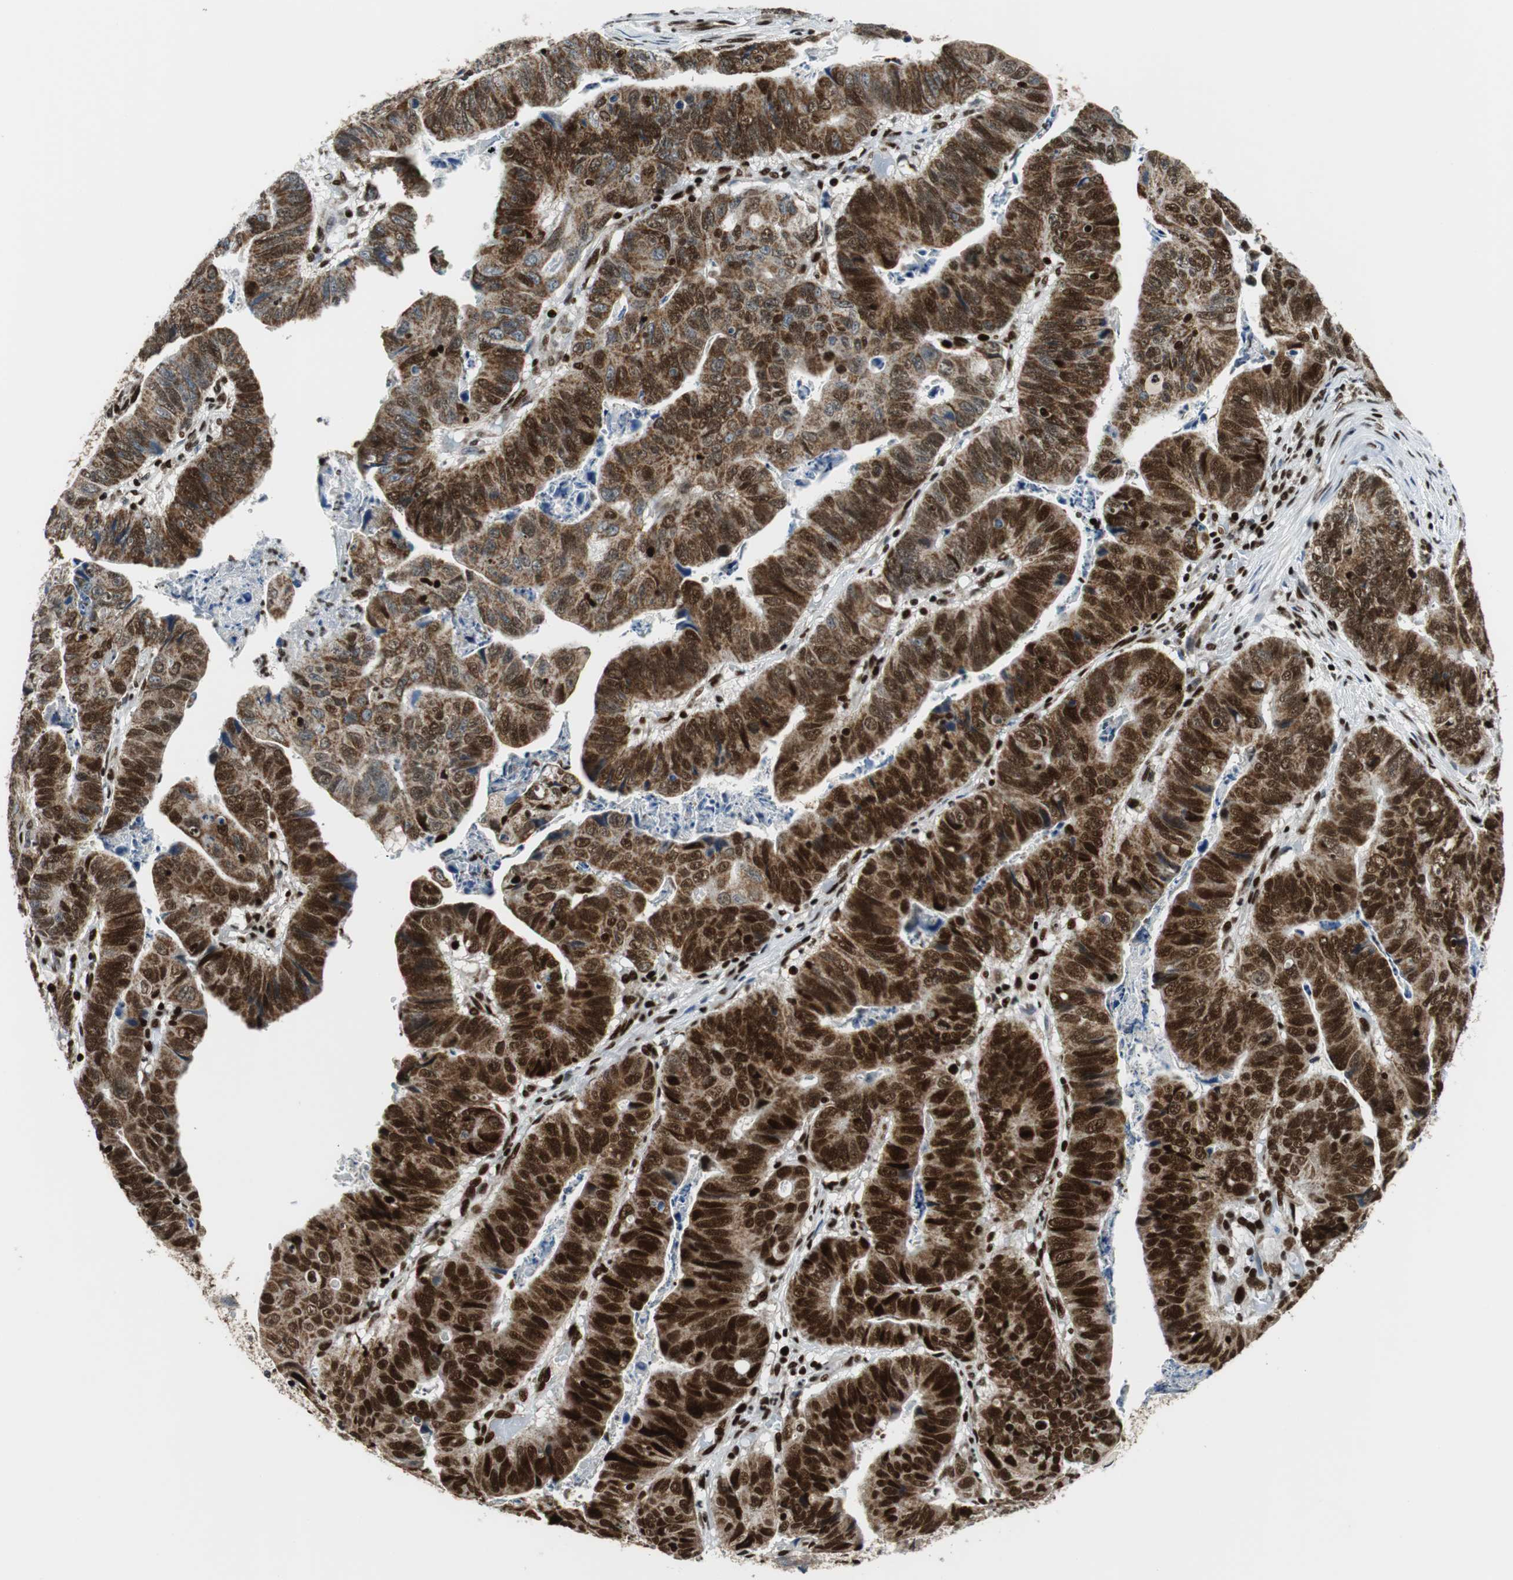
{"staining": {"intensity": "strong", "quantity": ">75%", "location": "cytoplasmic/membranous,nuclear"}, "tissue": "stomach cancer", "cell_type": "Tumor cells", "image_type": "cancer", "snomed": [{"axis": "morphology", "description": "Adenocarcinoma, NOS"}, {"axis": "topography", "description": "Stomach, lower"}], "caption": "The immunohistochemical stain labels strong cytoplasmic/membranous and nuclear staining in tumor cells of stomach cancer (adenocarcinoma) tissue. (DAB IHC, brown staining for protein, blue staining for nuclei).", "gene": "HDAC1", "patient": {"sex": "male", "age": 77}}